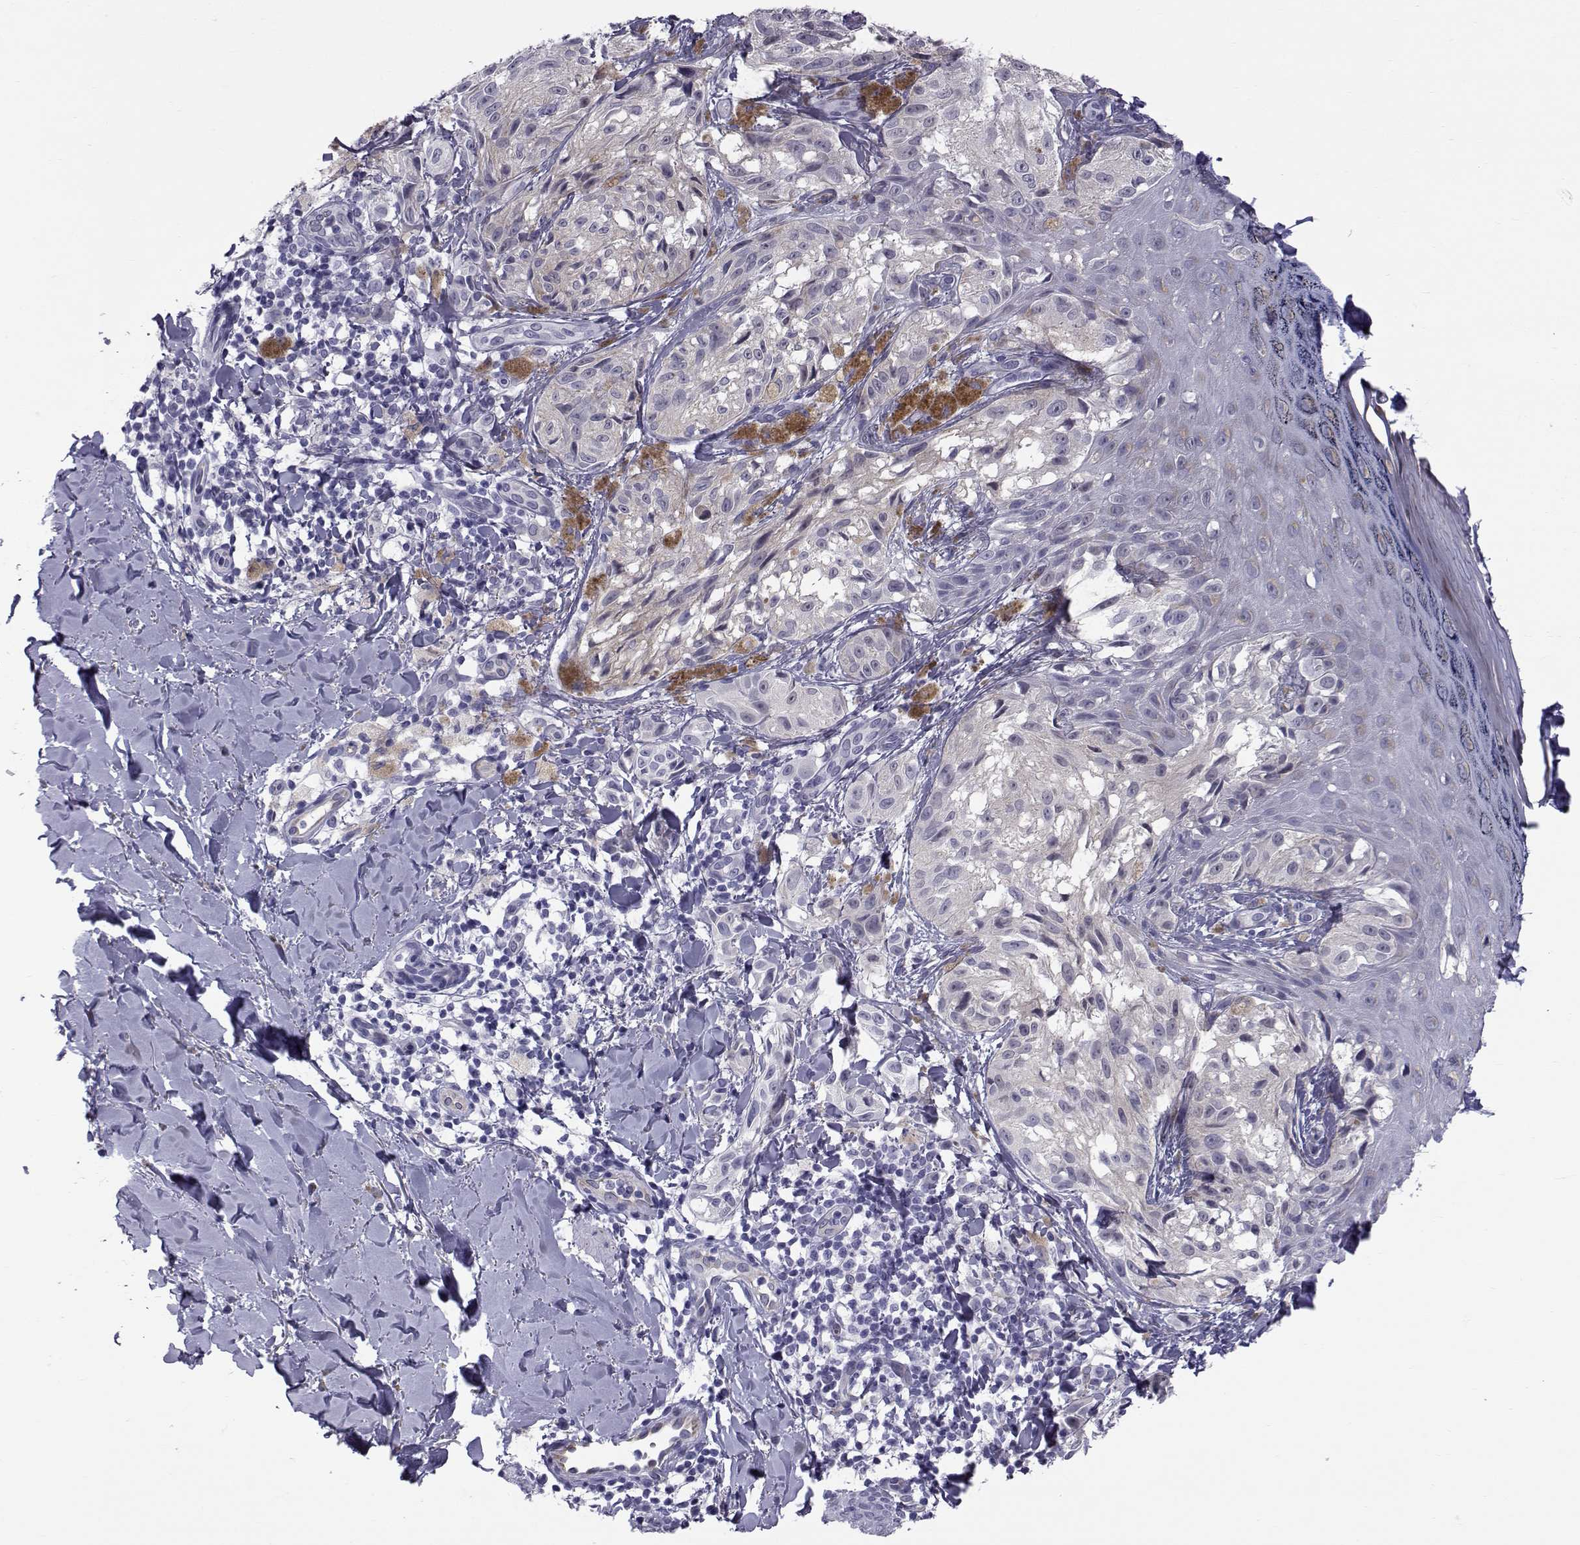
{"staining": {"intensity": "negative", "quantity": "none", "location": "none"}, "tissue": "melanoma", "cell_type": "Tumor cells", "image_type": "cancer", "snomed": [{"axis": "morphology", "description": "Malignant melanoma, NOS"}, {"axis": "topography", "description": "Skin"}], "caption": "Tumor cells show no significant protein staining in melanoma. (DAB immunohistochemistry with hematoxylin counter stain).", "gene": "RNASE12", "patient": {"sex": "male", "age": 36}}